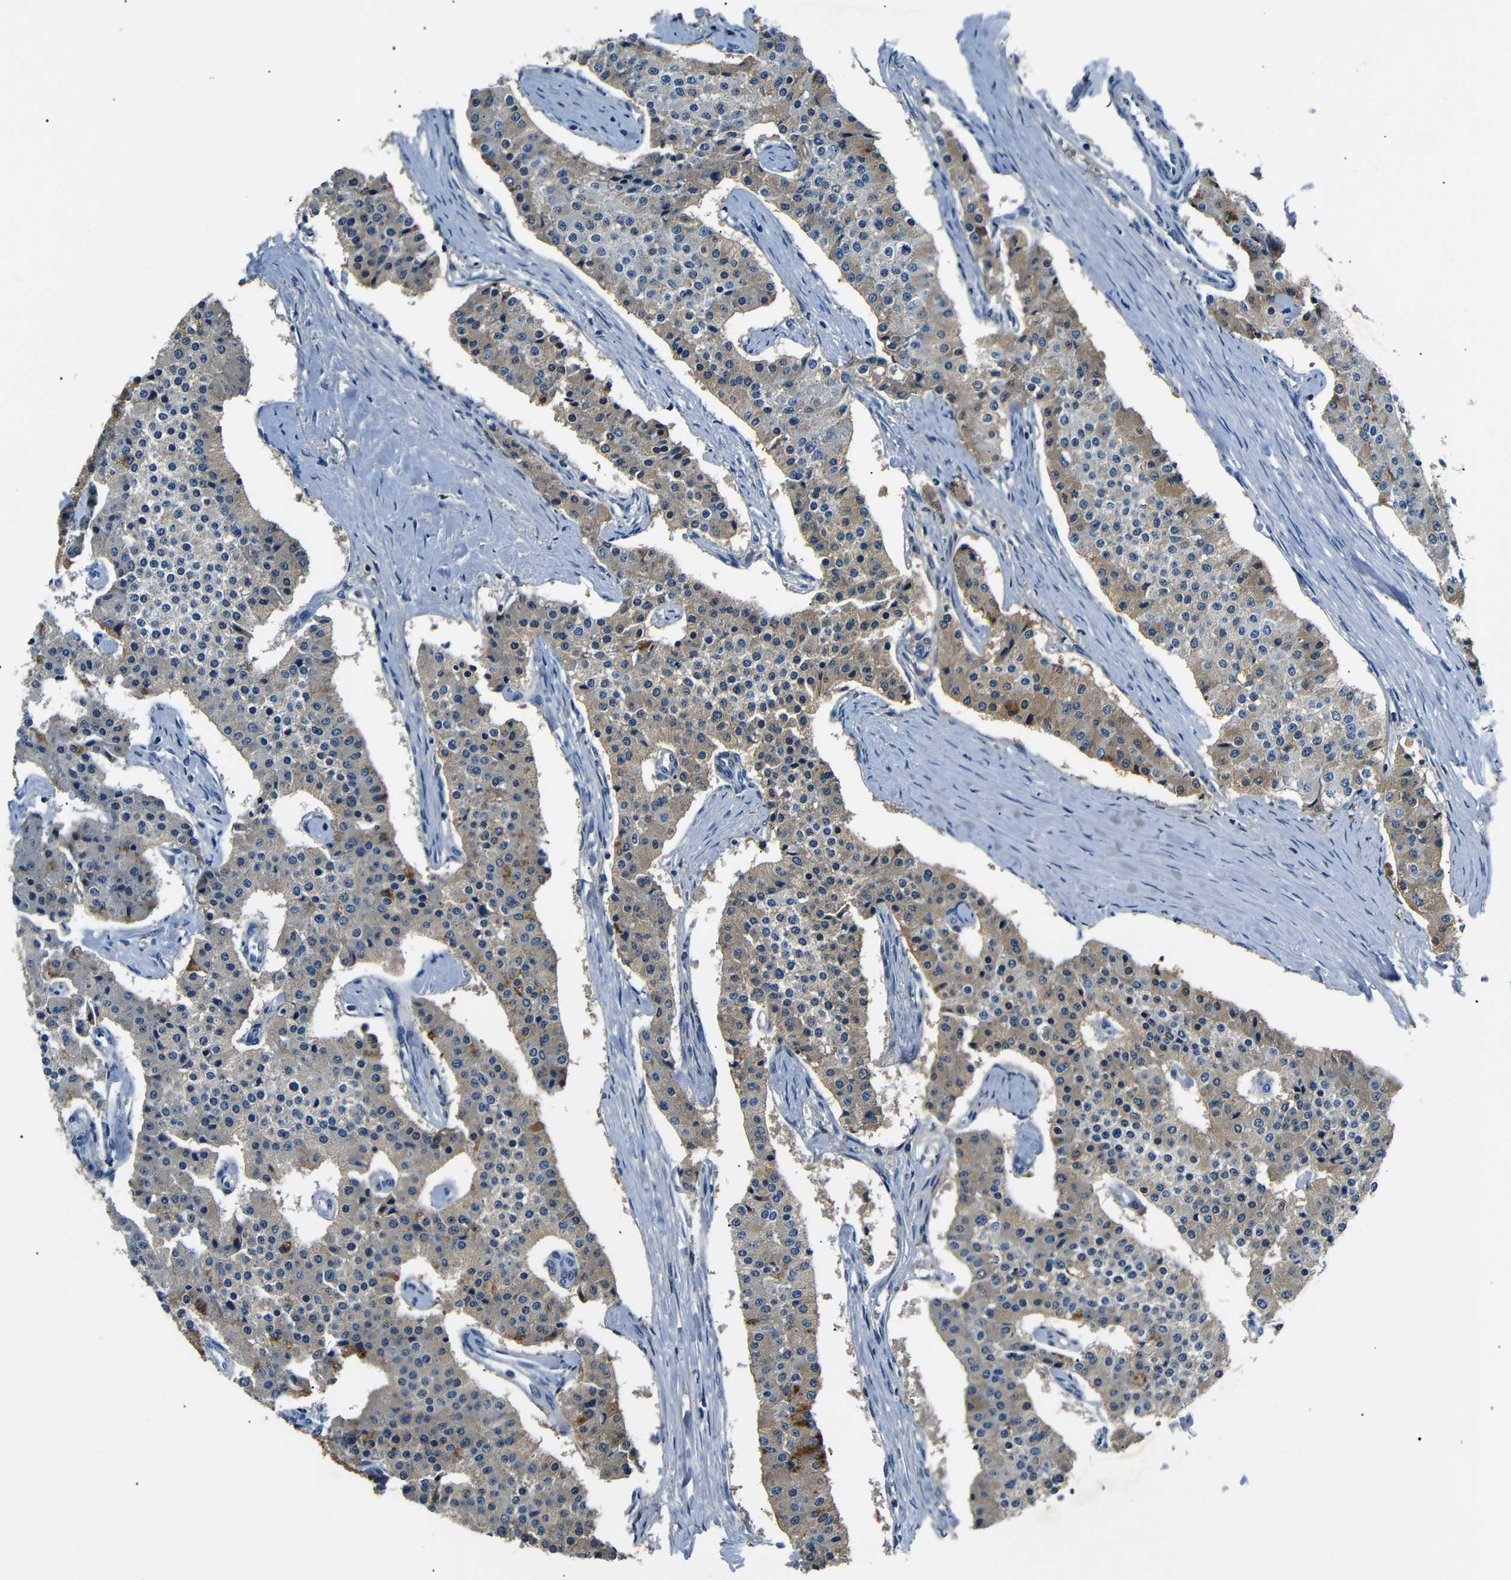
{"staining": {"intensity": "moderate", "quantity": "25%-75%", "location": "cytoplasmic/membranous"}, "tissue": "carcinoid", "cell_type": "Tumor cells", "image_type": "cancer", "snomed": [{"axis": "morphology", "description": "Carcinoid, malignant, NOS"}, {"axis": "topography", "description": "Colon"}], "caption": "Protein expression by immunohistochemistry (IHC) exhibits moderate cytoplasmic/membranous positivity in about 25%-75% of tumor cells in carcinoid. (DAB IHC with brightfield microscopy, high magnification).", "gene": "LHCGR", "patient": {"sex": "female", "age": 52}}